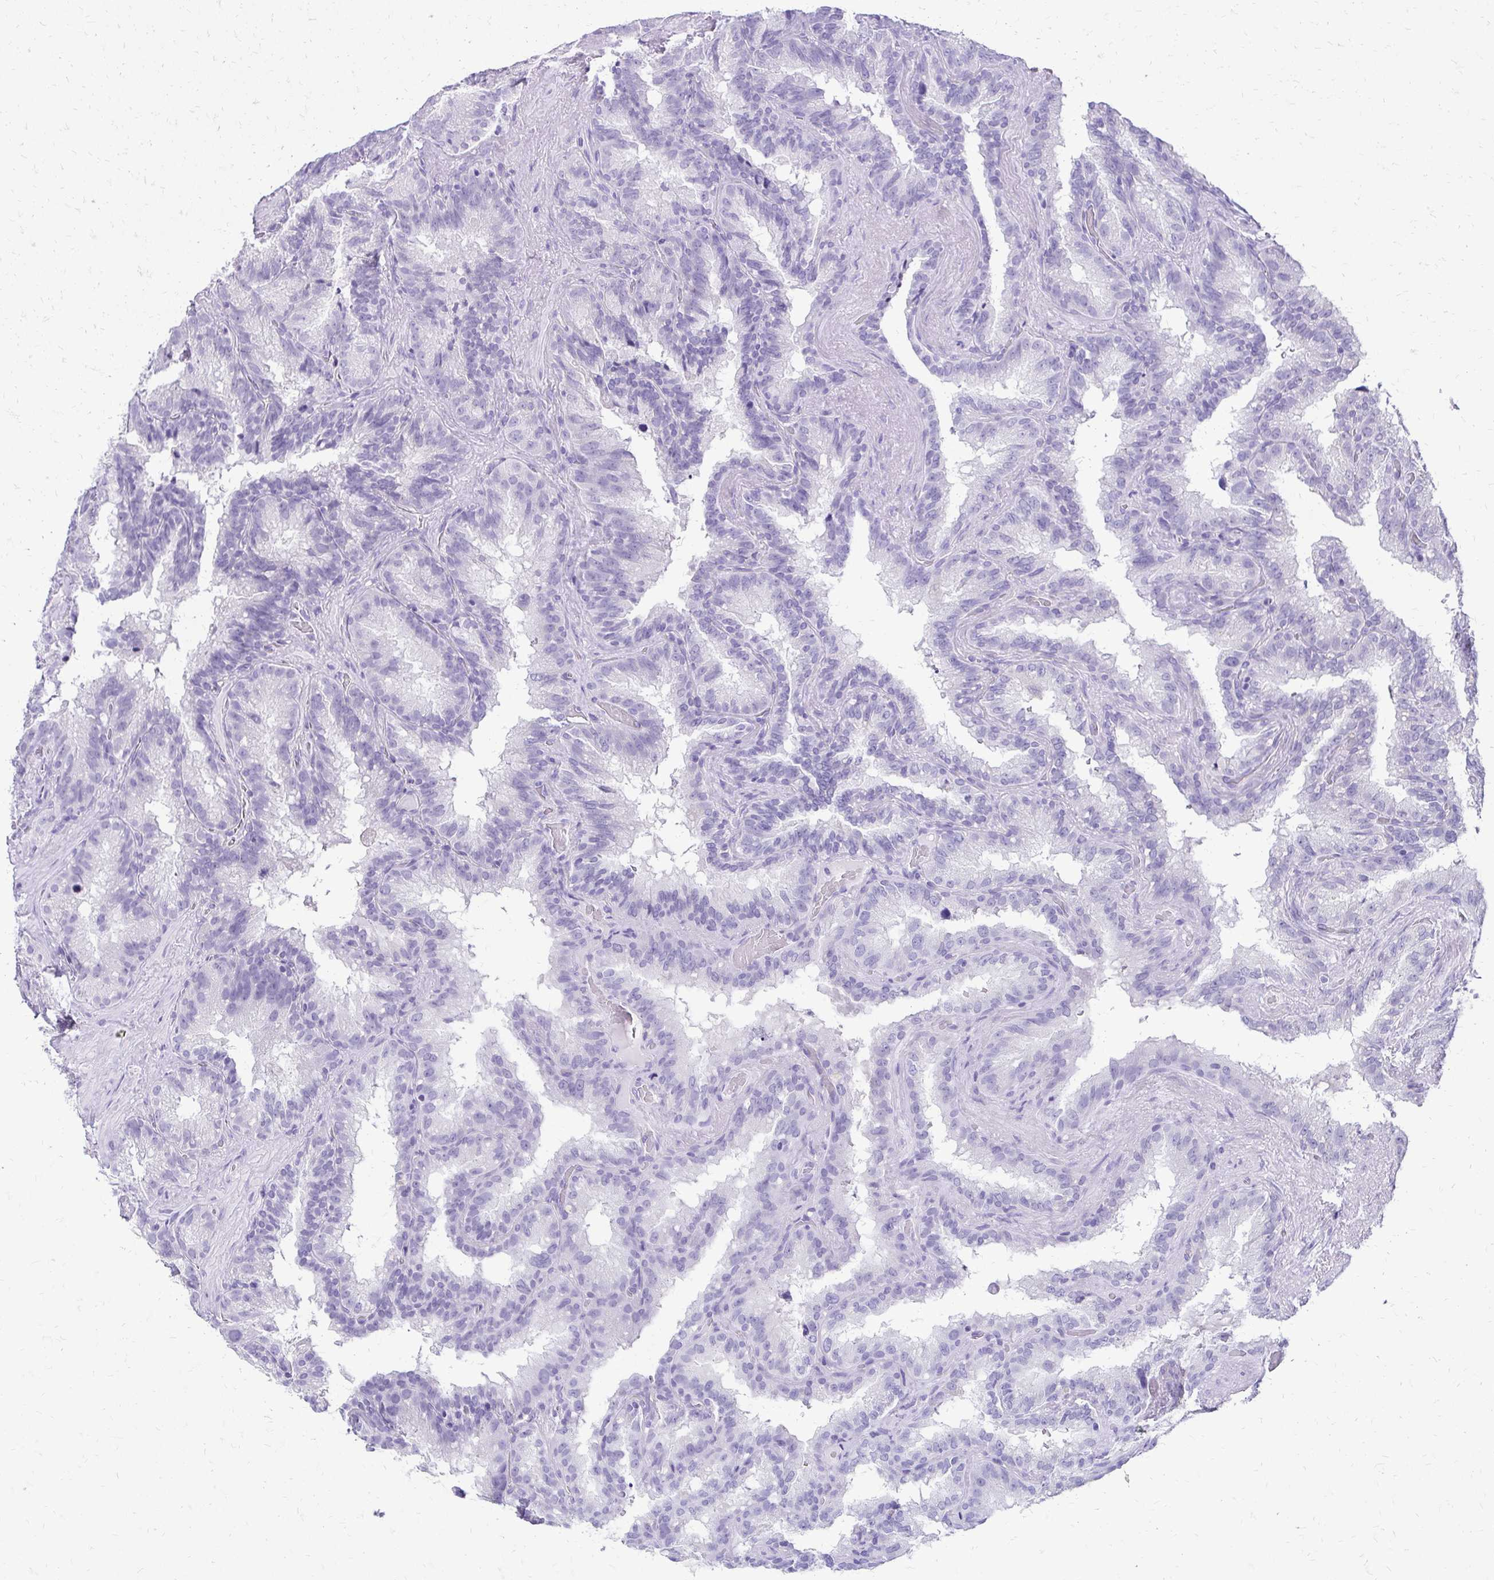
{"staining": {"intensity": "negative", "quantity": "none", "location": "none"}, "tissue": "seminal vesicle", "cell_type": "Glandular cells", "image_type": "normal", "snomed": [{"axis": "morphology", "description": "Normal tissue, NOS"}, {"axis": "topography", "description": "Seminal veicle"}], "caption": "Normal seminal vesicle was stained to show a protein in brown. There is no significant expression in glandular cells. (DAB immunohistochemistry (IHC) with hematoxylin counter stain).", "gene": "SLC32A1", "patient": {"sex": "male", "age": 60}}